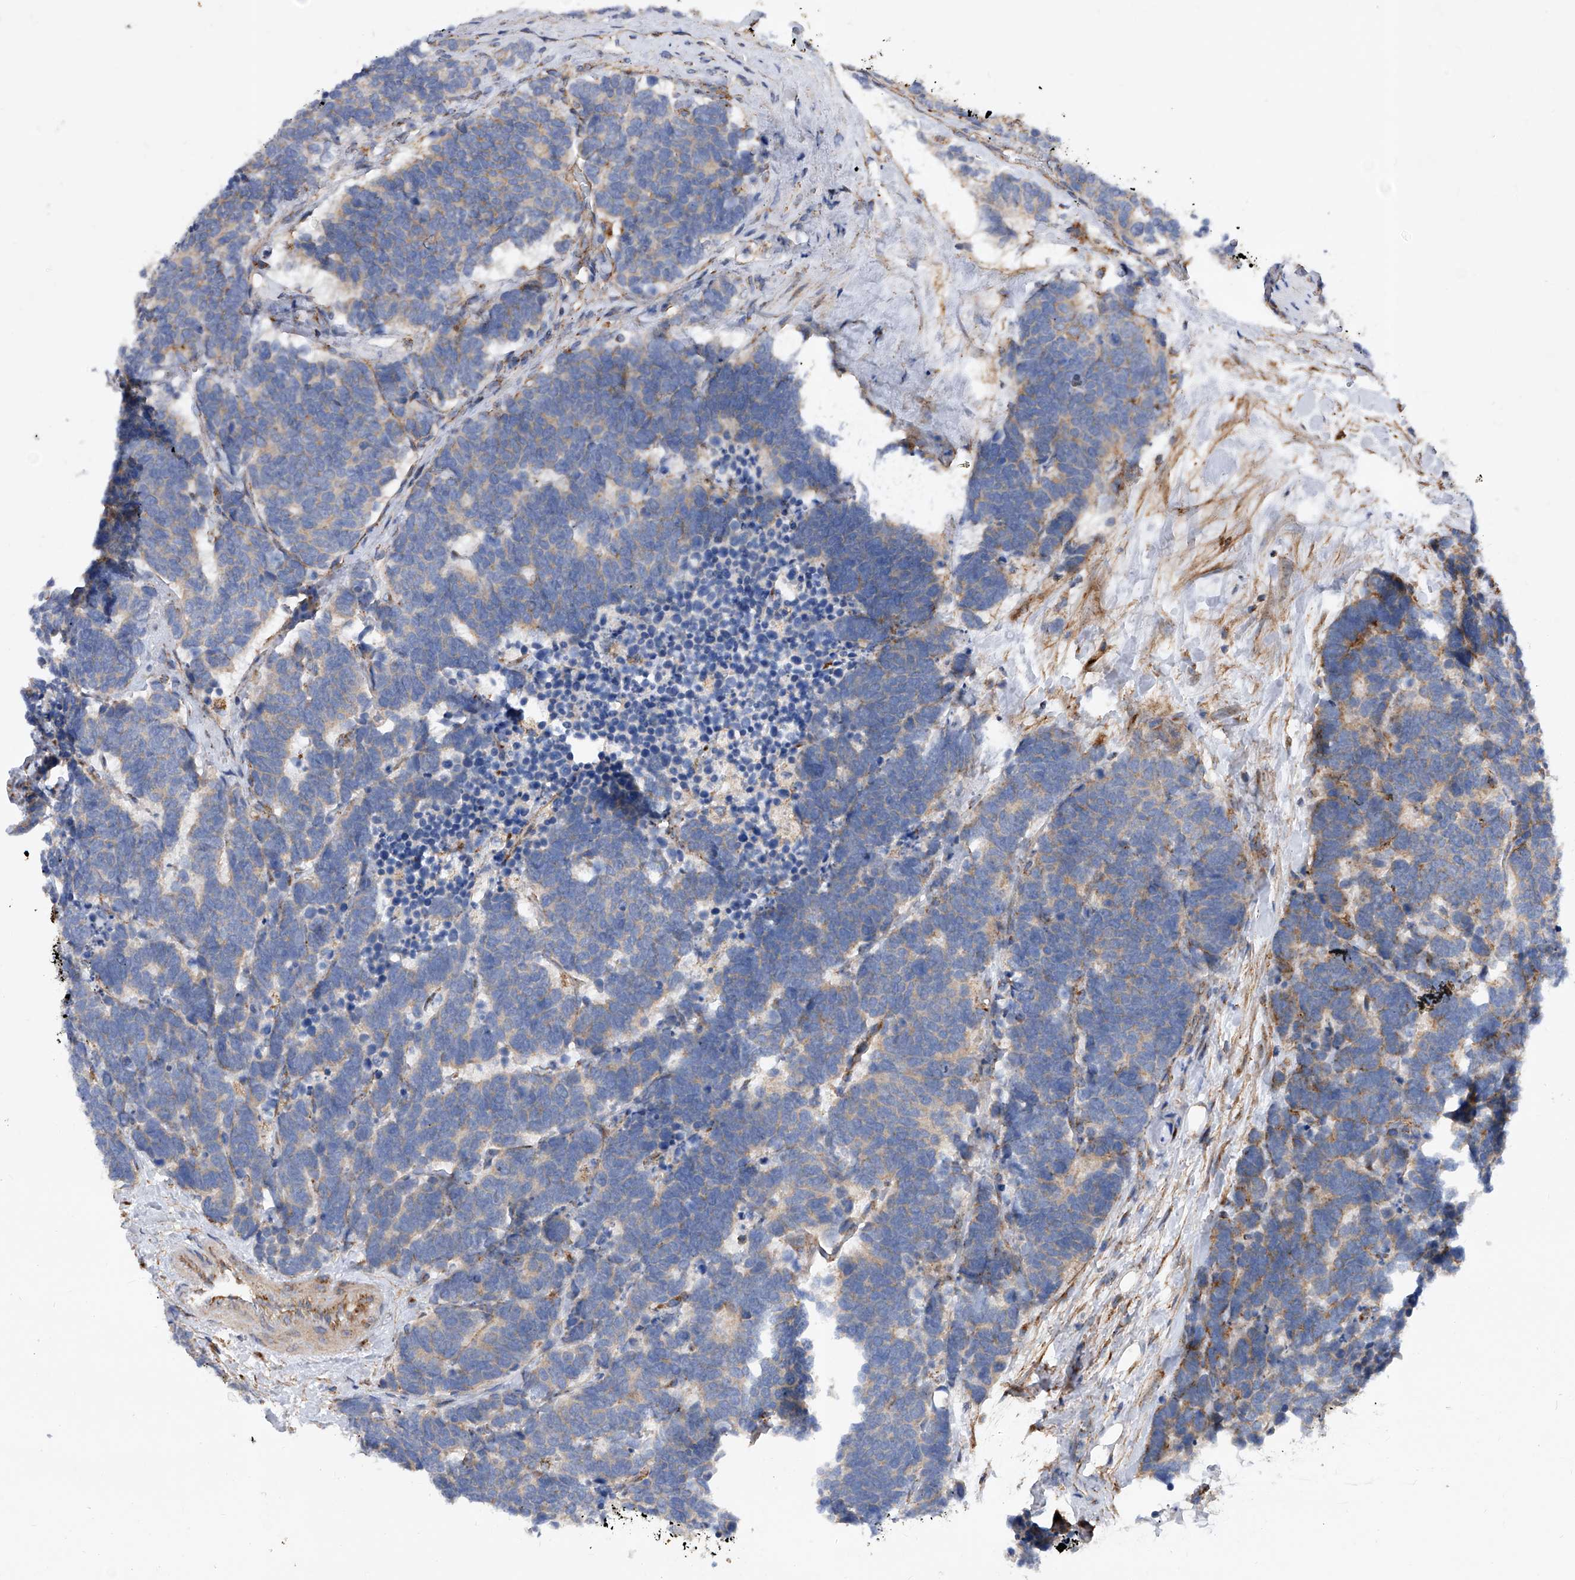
{"staining": {"intensity": "weak", "quantity": "25%-75%", "location": "cytoplasmic/membranous"}, "tissue": "carcinoid", "cell_type": "Tumor cells", "image_type": "cancer", "snomed": [{"axis": "morphology", "description": "Carcinoma, NOS"}, {"axis": "morphology", "description": "Carcinoid, malignant, NOS"}, {"axis": "topography", "description": "Urinary bladder"}], "caption": "An immunohistochemistry photomicrograph of tumor tissue is shown. Protein staining in brown shows weak cytoplasmic/membranous positivity in malignant carcinoid within tumor cells.", "gene": "PDSS2", "patient": {"sex": "male", "age": 57}}